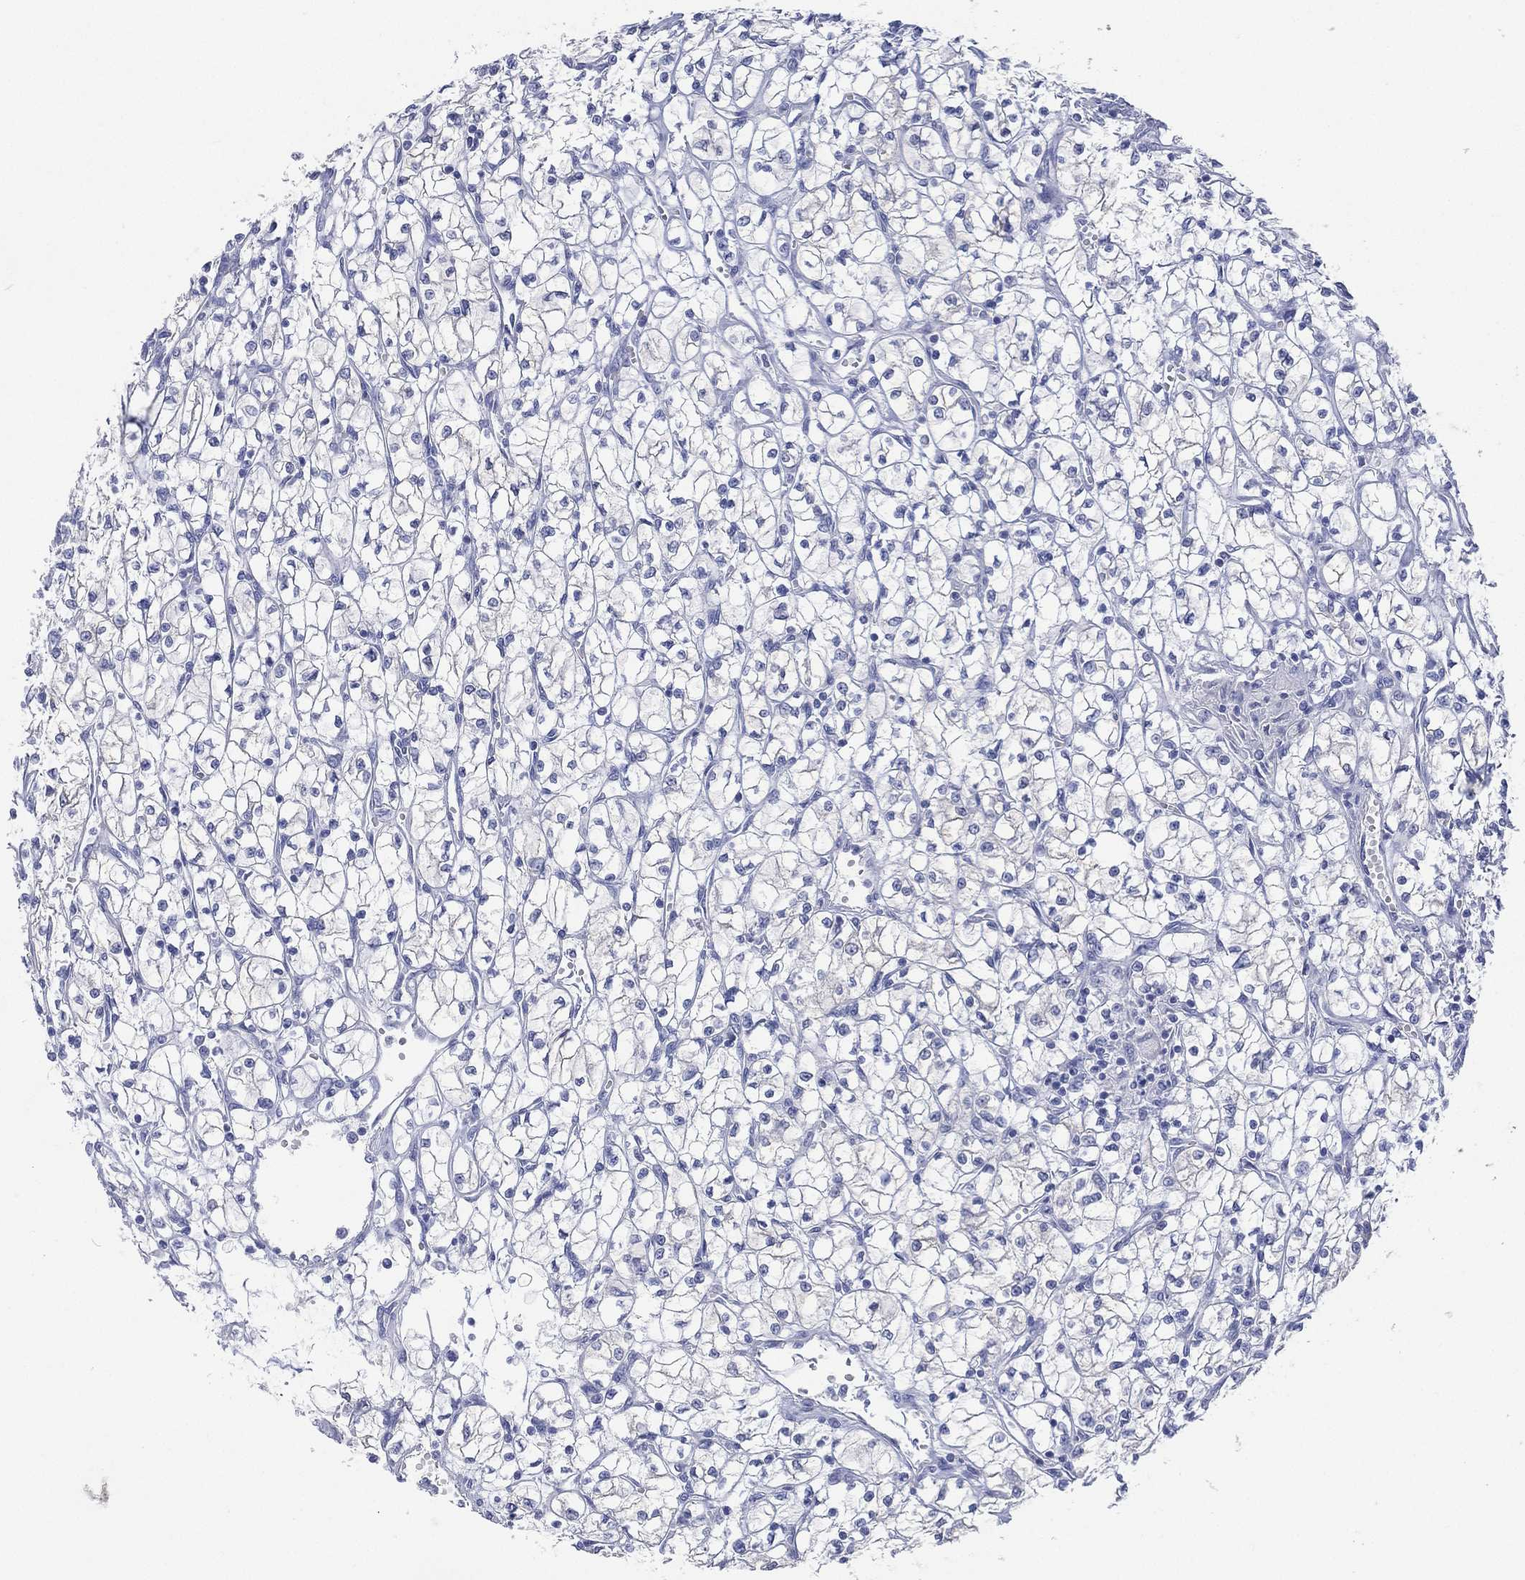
{"staining": {"intensity": "negative", "quantity": "none", "location": "none"}, "tissue": "renal cancer", "cell_type": "Tumor cells", "image_type": "cancer", "snomed": [{"axis": "morphology", "description": "Adenocarcinoma, NOS"}, {"axis": "topography", "description": "Kidney"}], "caption": "Tumor cells show no significant protein expression in renal cancer.", "gene": "FMO1", "patient": {"sex": "female", "age": 64}}